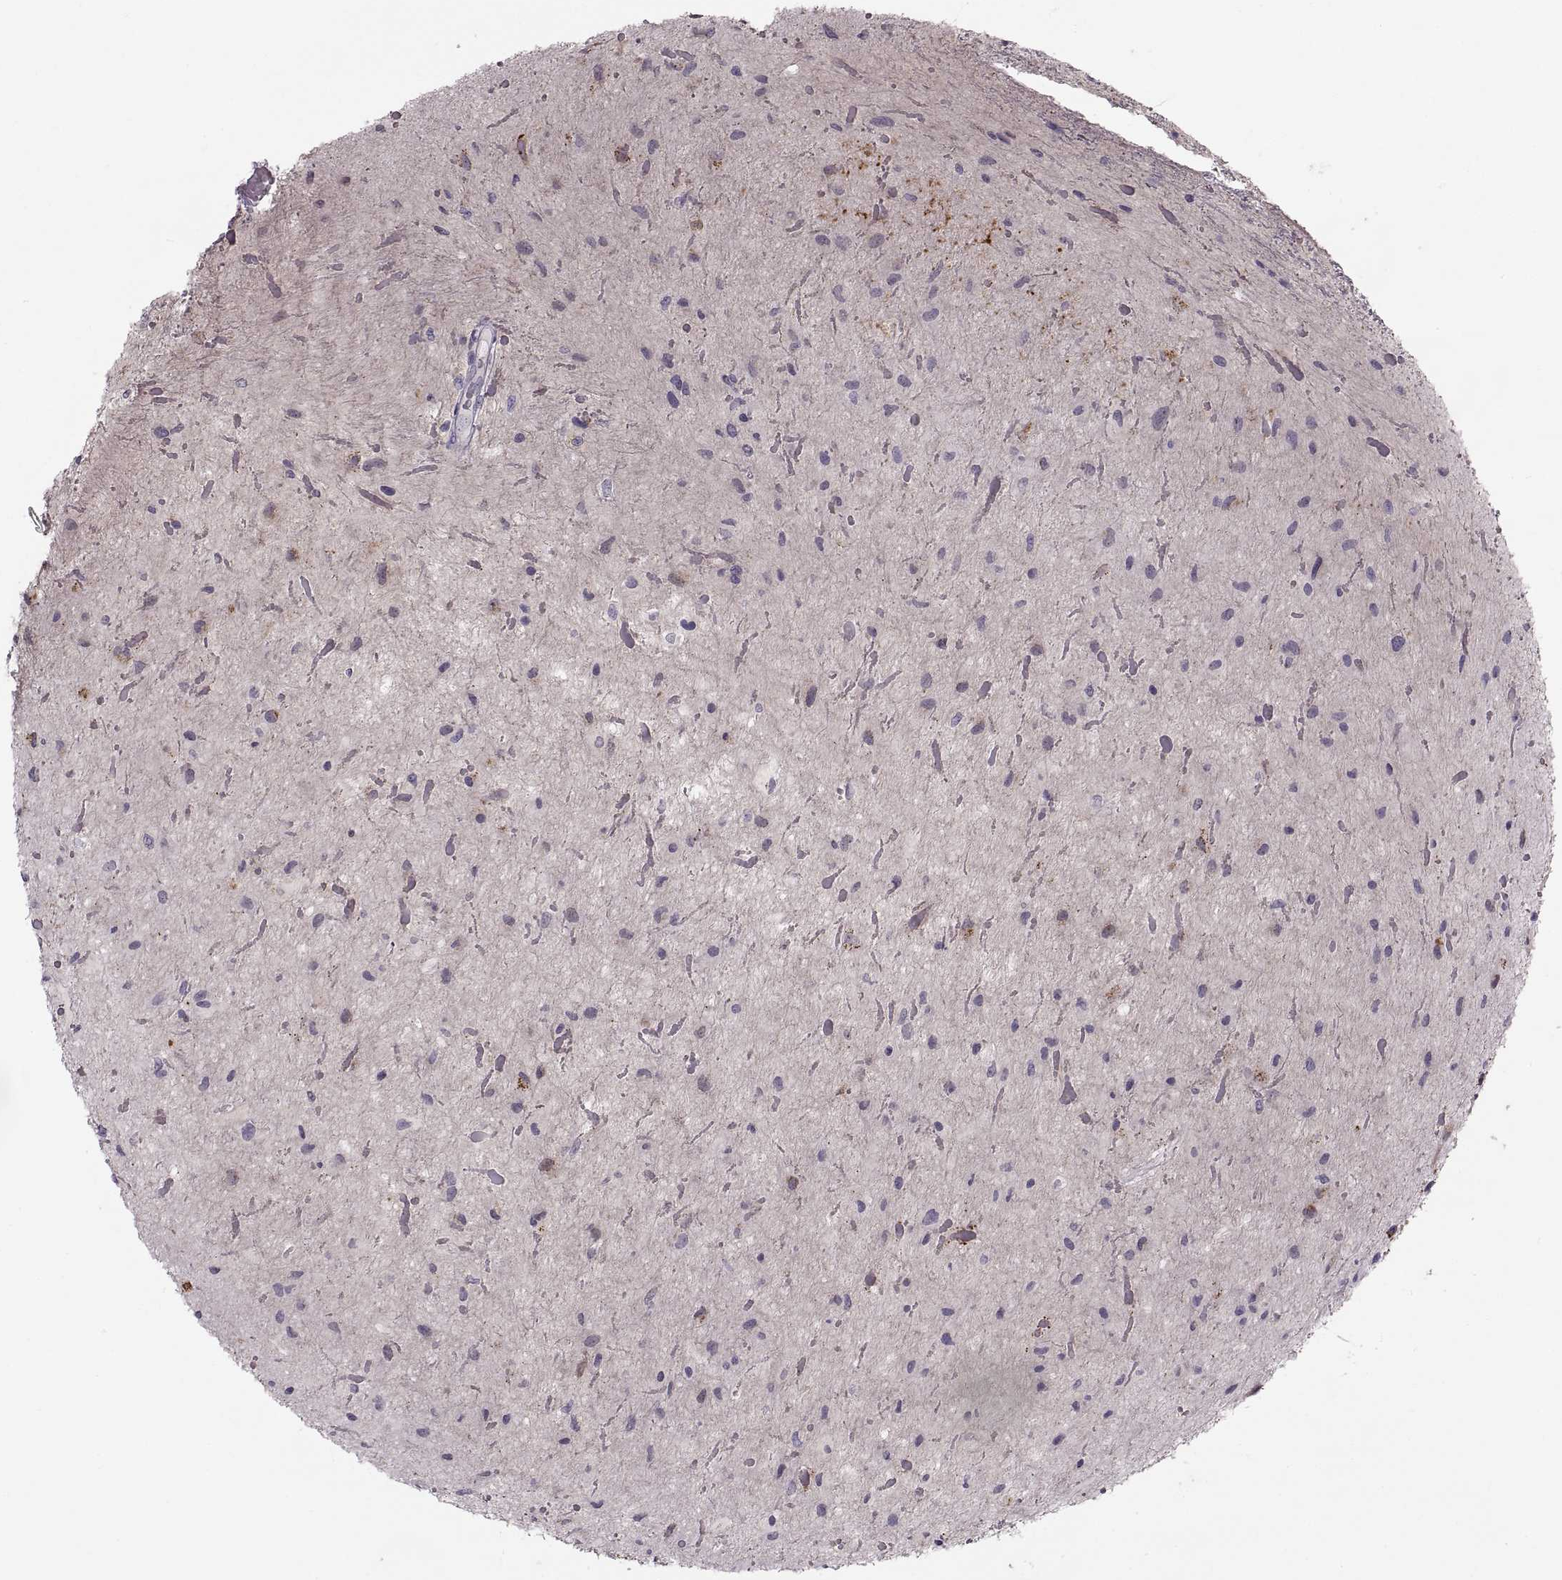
{"staining": {"intensity": "negative", "quantity": "none", "location": "none"}, "tissue": "glioma", "cell_type": "Tumor cells", "image_type": "cancer", "snomed": [{"axis": "morphology", "description": "Glioma, malignant, Low grade"}, {"axis": "topography", "description": "Cerebellum"}], "caption": "Immunohistochemical staining of human malignant low-grade glioma shows no significant positivity in tumor cells.", "gene": "H2AP", "patient": {"sex": "female", "age": 14}}